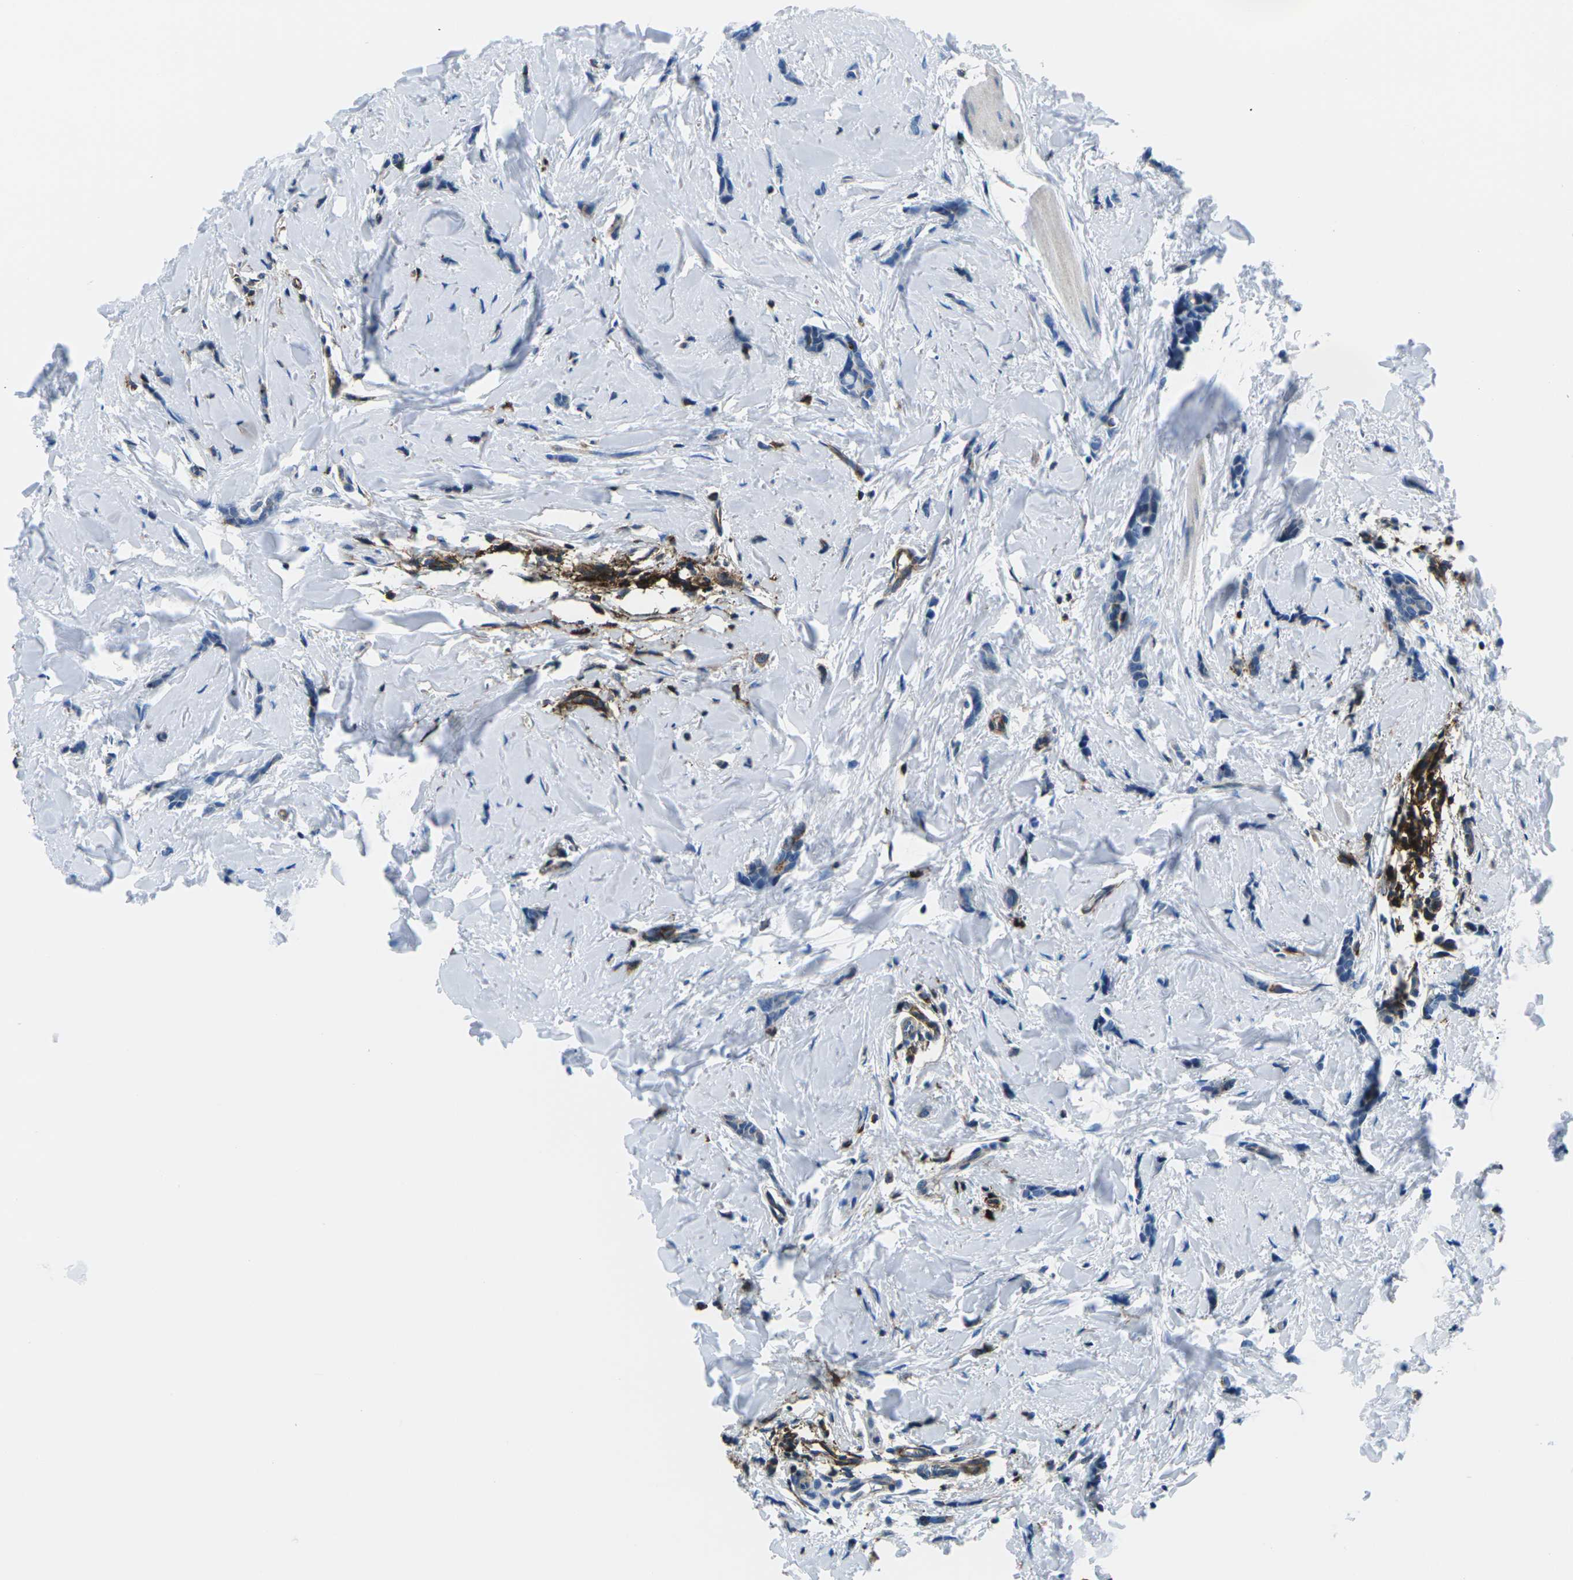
{"staining": {"intensity": "strong", "quantity": "<25%", "location": "cytoplasmic/membranous"}, "tissue": "breast cancer", "cell_type": "Tumor cells", "image_type": "cancer", "snomed": [{"axis": "morphology", "description": "Lobular carcinoma"}, {"axis": "topography", "description": "Skin"}, {"axis": "topography", "description": "Breast"}], "caption": "Breast lobular carcinoma was stained to show a protein in brown. There is medium levels of strong cytoplasmic/membranous staining in approximately <25% of tumor cells.", "gene": "SOCS4", "patient": {"sex": "female", "age": 46}}